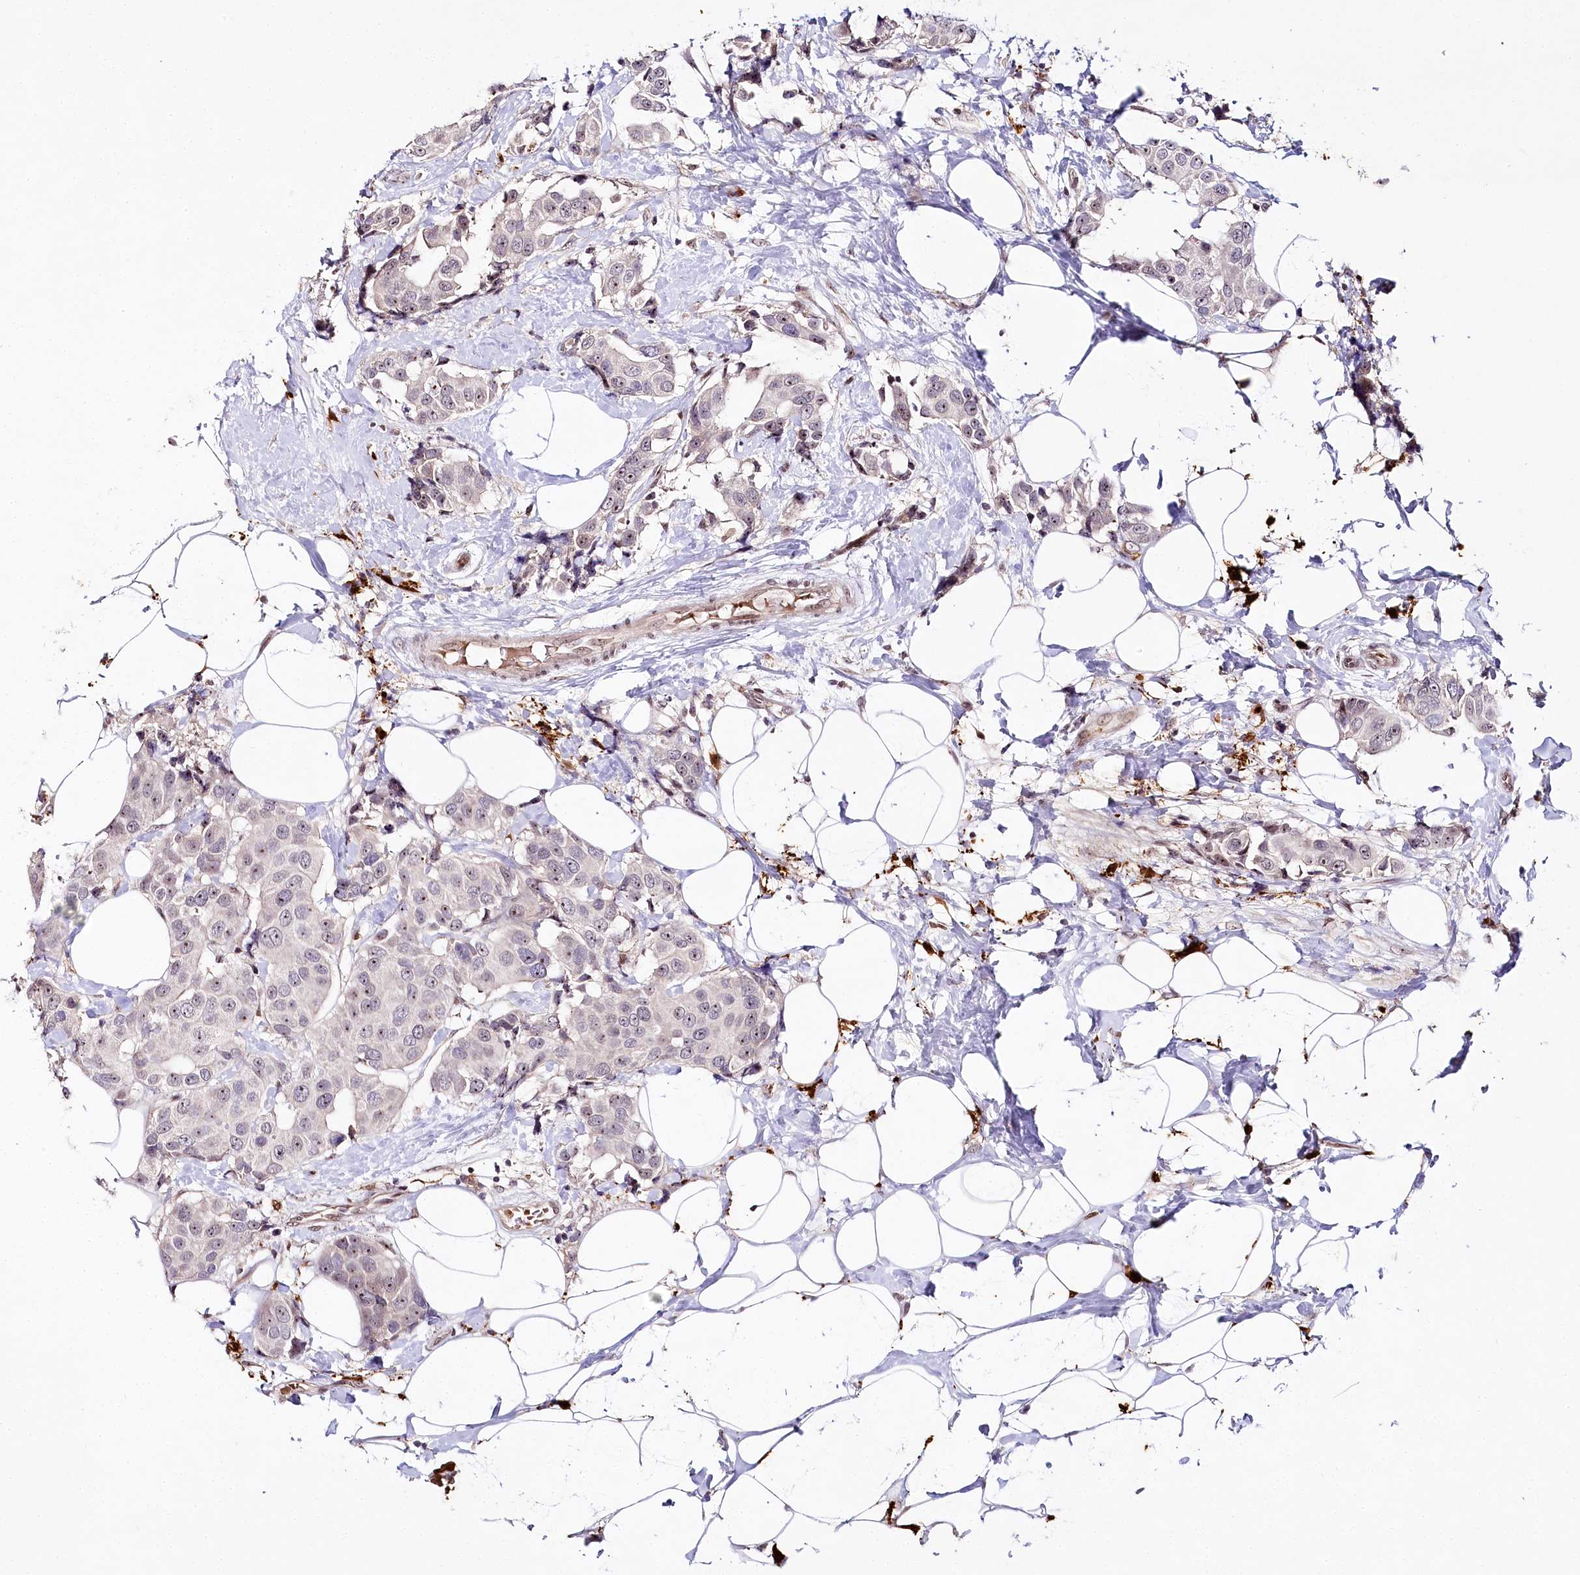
{"staining": {"intensity": "weak", "quantity": "25%-75%", "location": "nuclear"}, "tissue": "breast cancer", "cell_type": "Tumor cells", "image_type": "cancer", "snomed": [{"axis": "morphology", "description": "Normal tissue, NOS"}, {"axis": "morphology", "description": "Duct carcinoma"}, {"axis": "topography", "description": "Breast"}], "caption": "Tumor cells reveal low levels of weak nuclear expression in about 25%-75% of cells in human breast cancer.", "gene": "WDR36", "patient": {"sex": "female", "age": 39}}